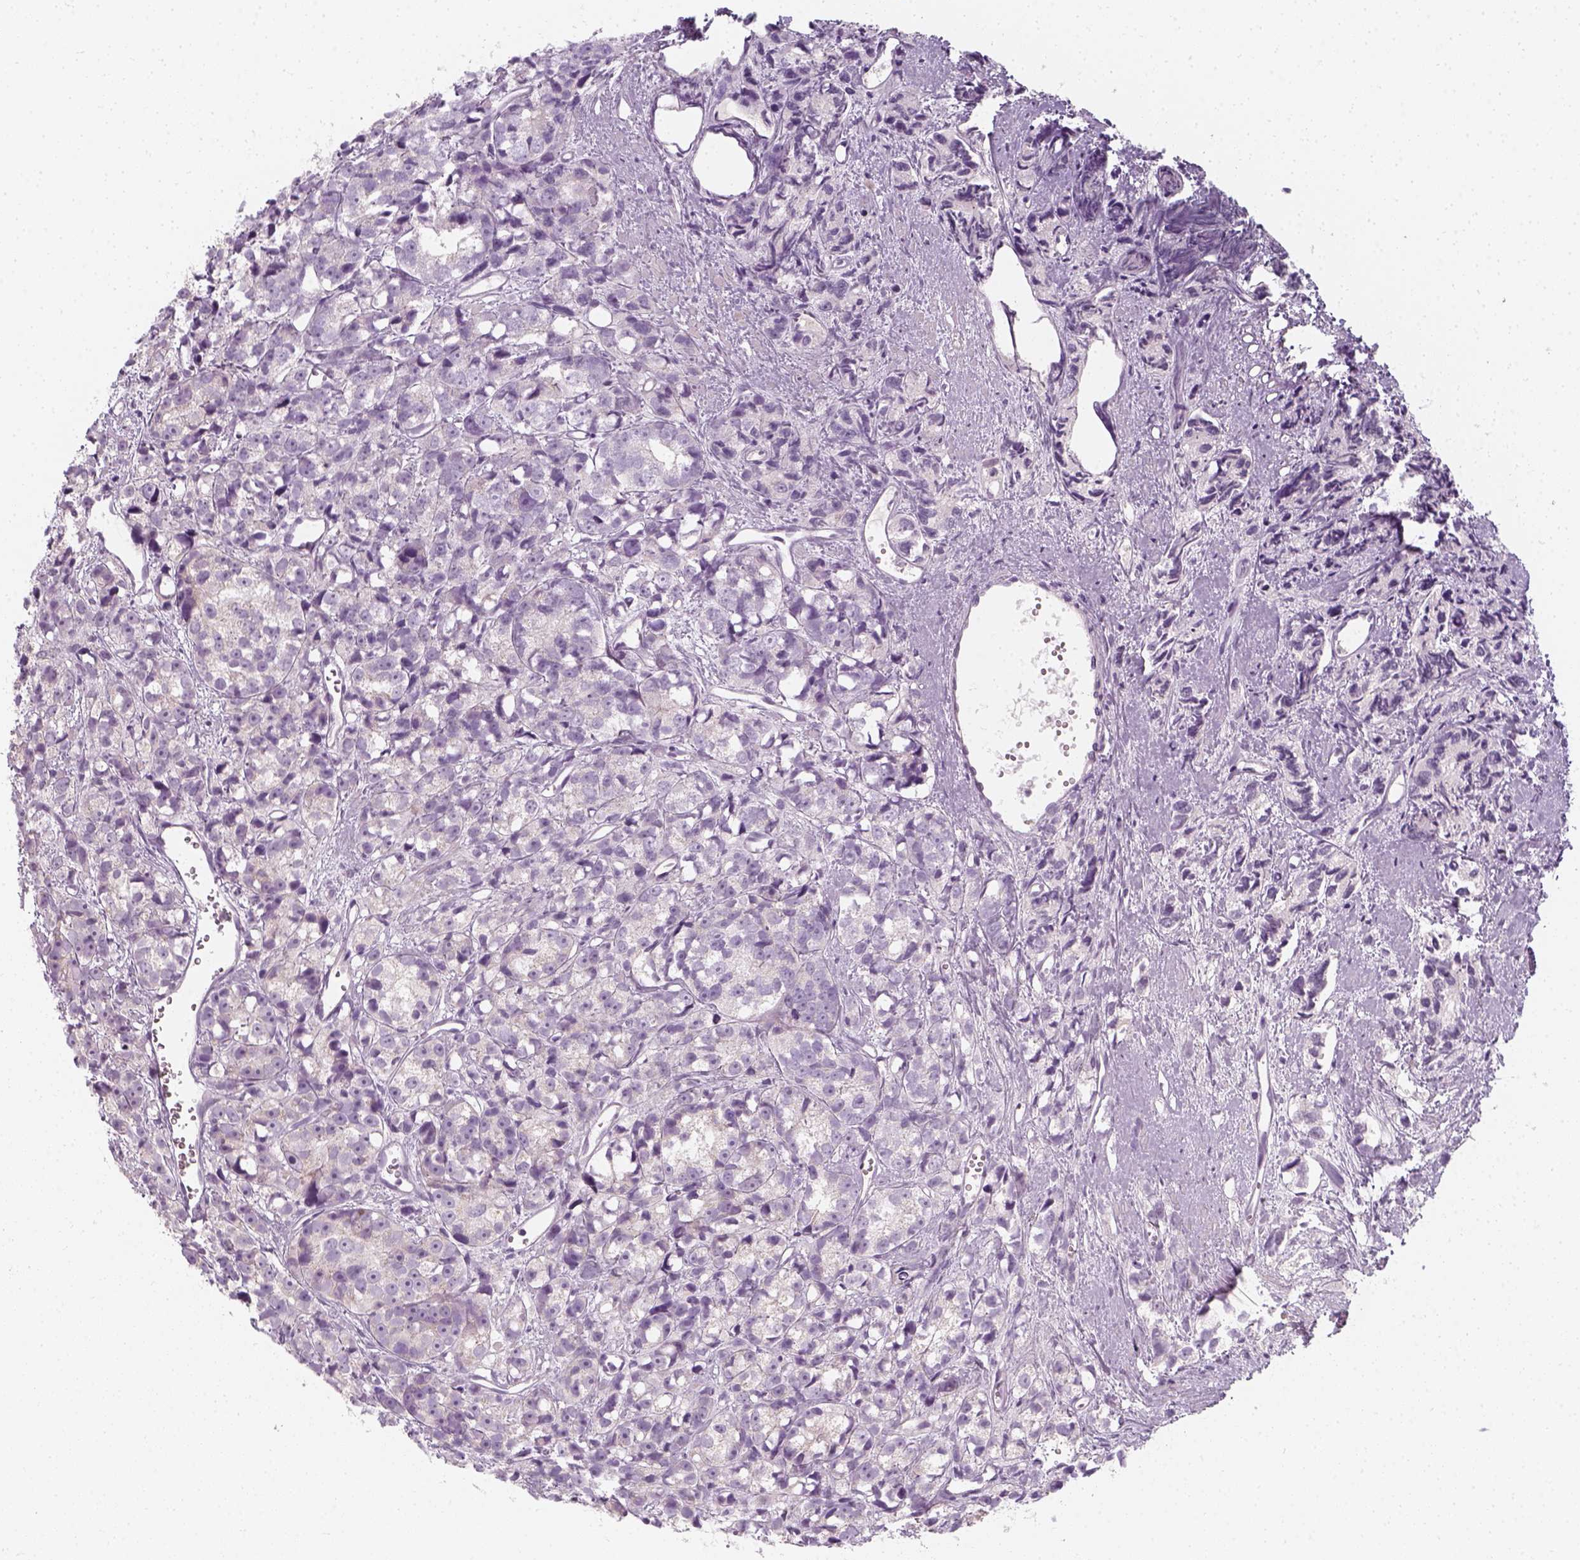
{"staining": {"intensity": "negative", "quantity": "none", "location": "none"}, "tissue": "prostate cancer", "cell_type": "Tumor cells", "image_type": "cancer", "snomed": [{"axis": "morphology", "description": "Adenocarcinoma, High grade"}, {"axis": "topography", "description": "Prostate"}], "caption": "An image of prostate cancer (high-grade adenocarcinoma) stained for a protein displays no brown staining in tumor cells. The staining is performed using DAB (3,3'-diaminobenzidine) brown chromogen with nuclei counter-stained in using hematoxylin.", "gene": "PRAME", "patient": {"sex": "male", "age": 77}}